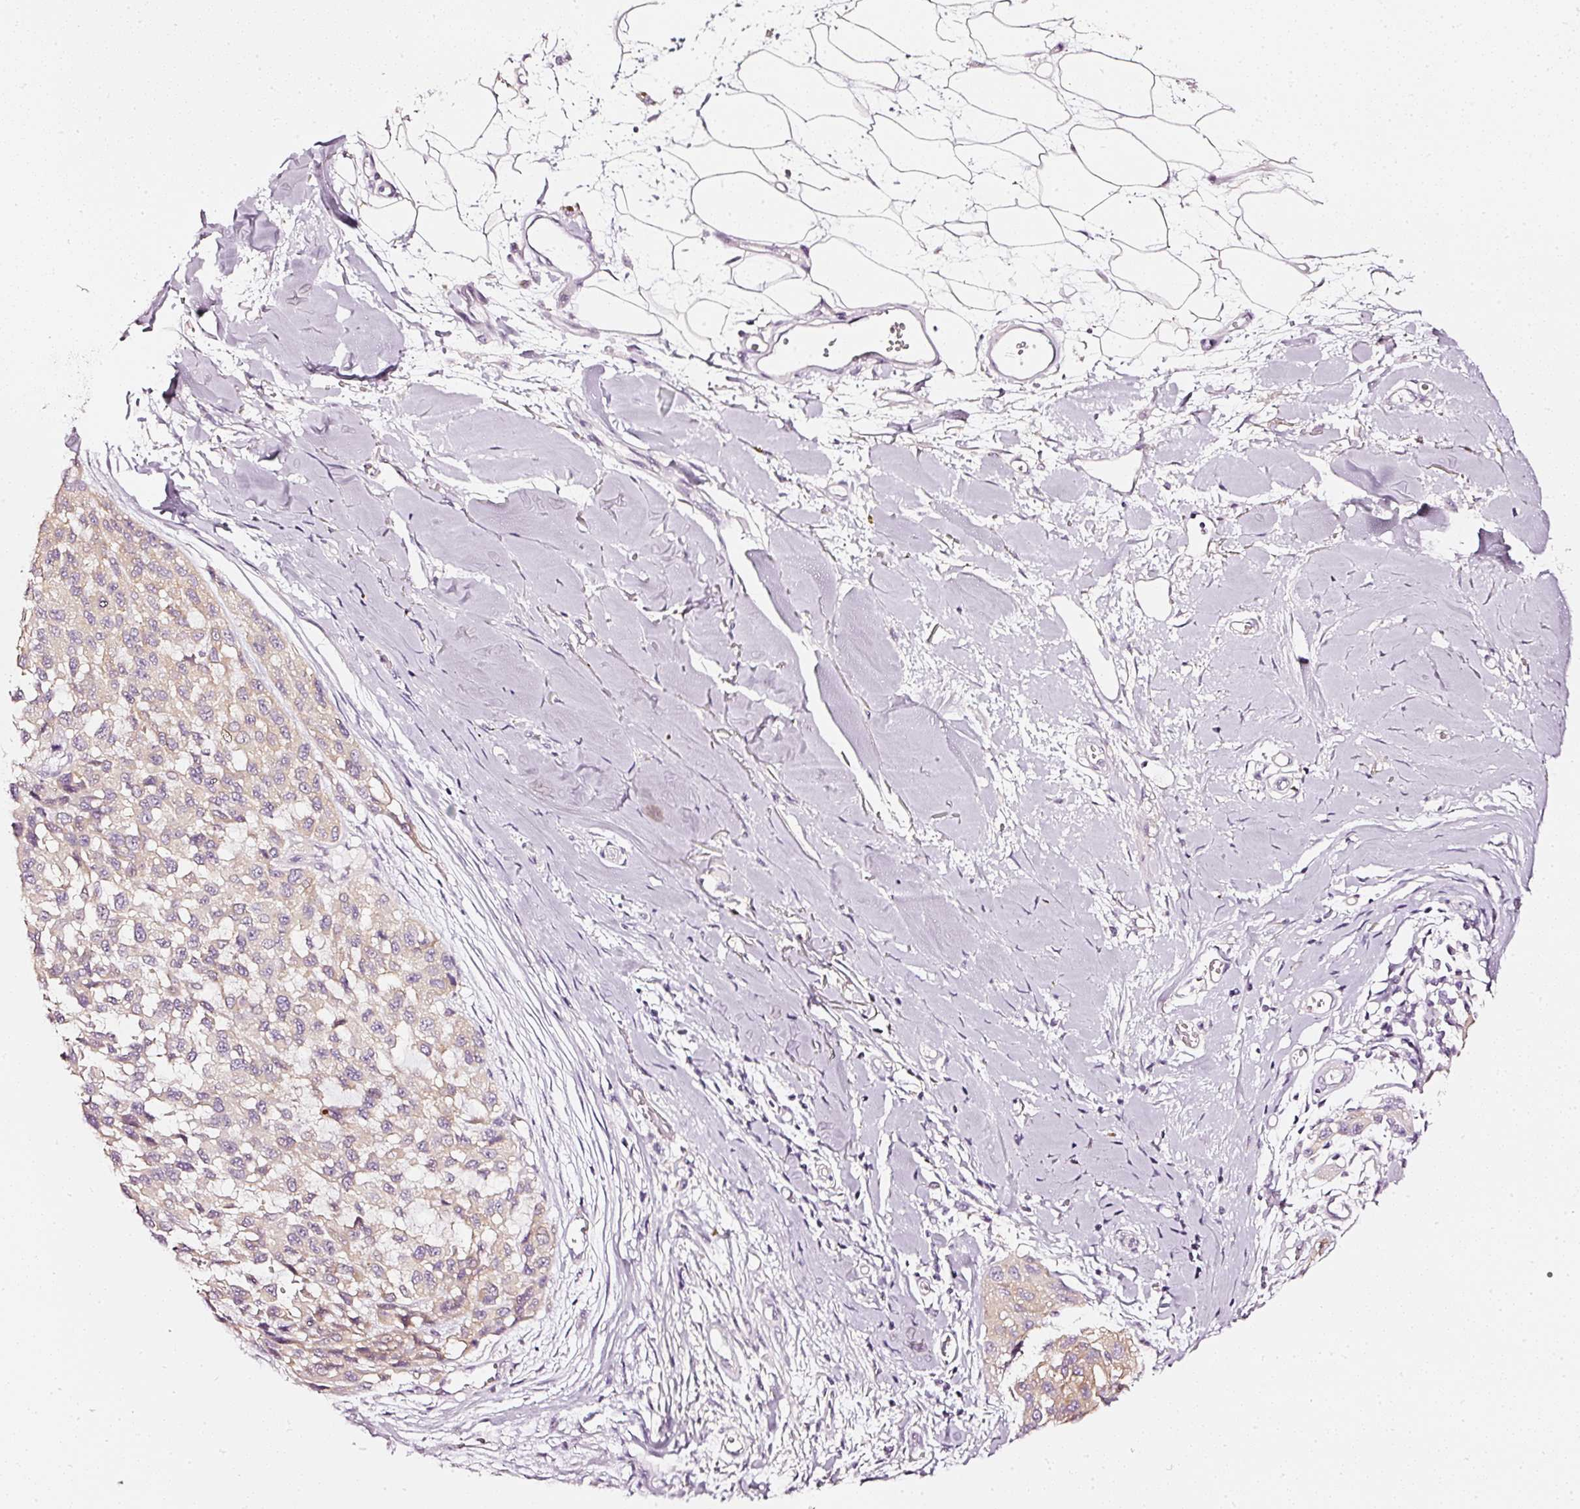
{"staining": {"intensity": "weak", "quantity": ">75%", "location": "cytoplasmic/membranous"}, "tissue": "melanoma", "cell_type": "Tumor cells", "image_type": "cancer", "snomed": [{"axis": "morphology", "description": "Malignant melanoma, NOS"}, {"axis": "topography", "description": "Skin"}], "caption": "Protein staining of melanoma tissue demonstrates weak cytoplasmic/membranous positivity in approximately >75% of tumor cells.", "gene": "CNP", "patient": {"sex": "male", "age": 62}}